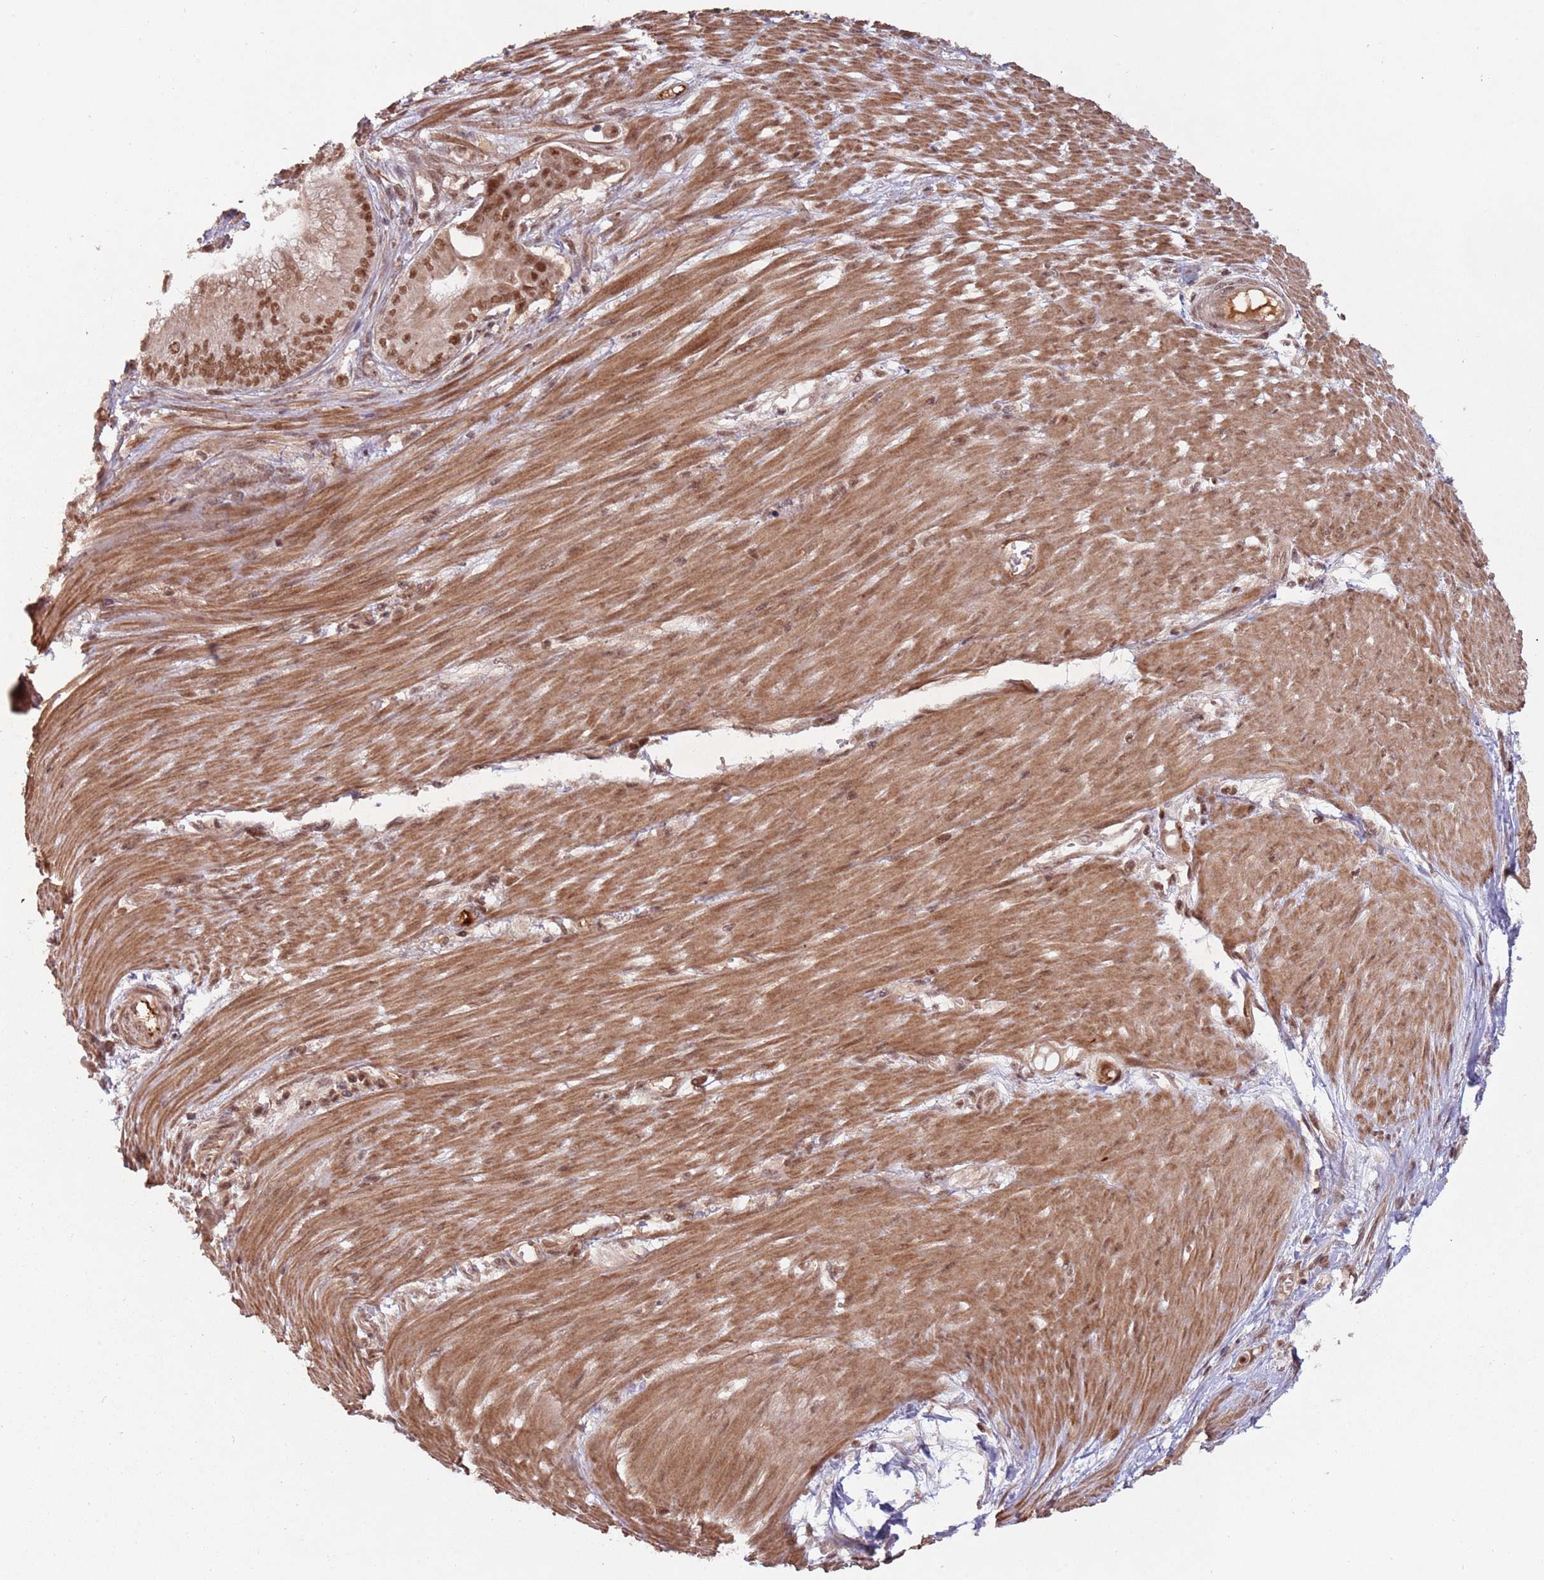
{"staining": {"intensity": "moderate", "quantity": ">75%", "location": "nuclear"}, "tissue": "pancreatic cancer", "cell_type": "Tumor cells", "image_type": "cancer", "snomed": [{"axis": "morphology", "description": "Adenocarcinoma, NOS"}, {"axis": "topography", "description": "Pancreas"}], "caption": "Tumor cells show moderate nuclear expression in about >75% of cells in pancreatic cancer.", "gene": "SUDS3", "patient": {"sex": "male", "age": 71}}